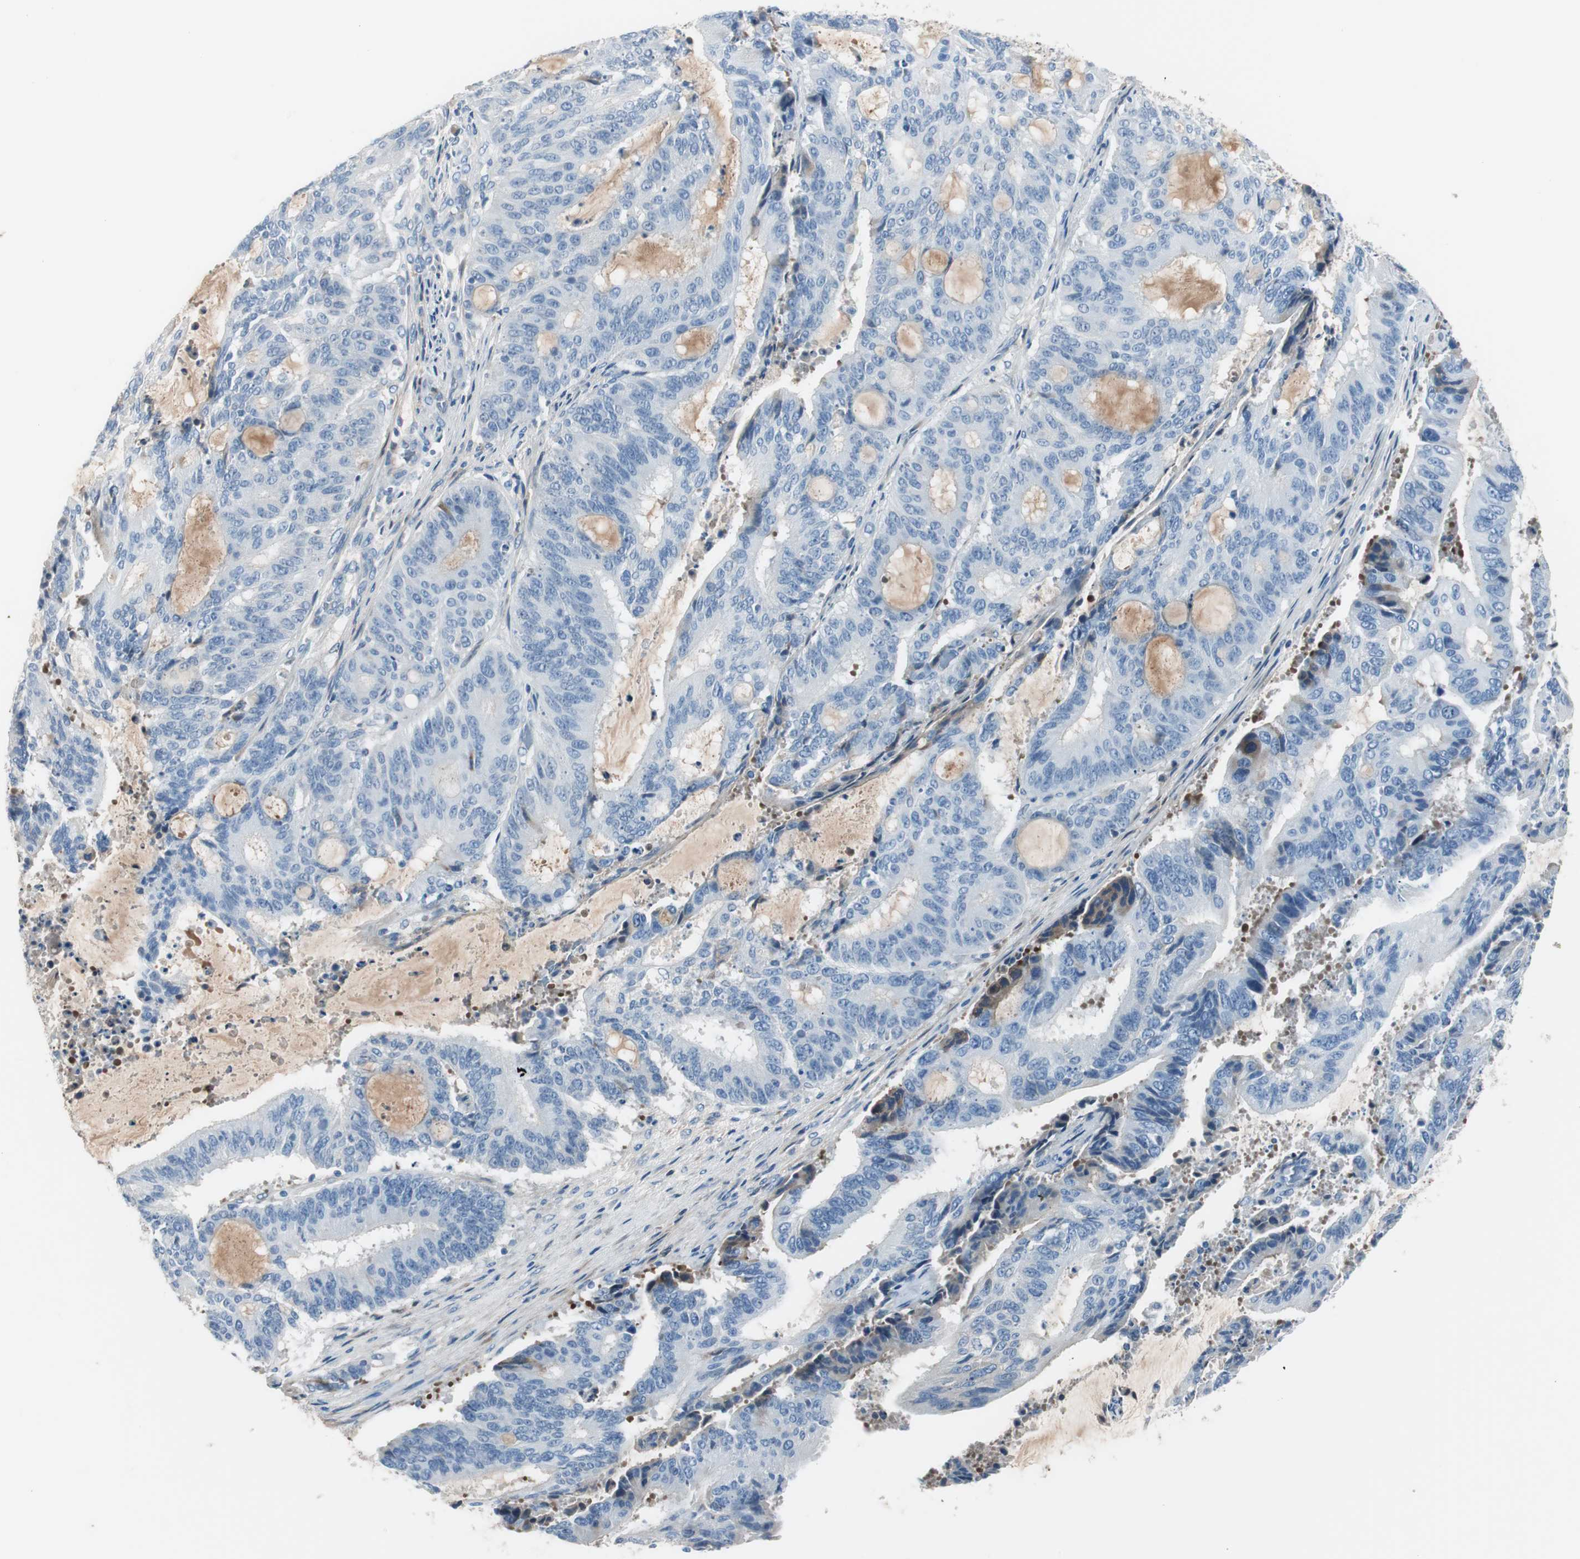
{"staining": {"intensity": "negative", "quantity": "none", "location": "none"}, "tissue": "liver cancer", "cell_type": "Tumor cells", "image_type": "cancer", "snomed": [{"axis": "morphology", "description": "Cholangiocarcinoma"}, {"axis": "topography", "description": "Liver"}], "caption": "Immunohistochemistry (IHC) micrograph of neoplastic tissue: liver cancer (cholangiocarcinoma) stained with DAB displays no significant protein expression in tumor cells. The staining is performed using DAB brown chromogen with nuclei counter-stained in using hematoxylin.", "gene": "SERPINF1", "patient": {"sex": "female", "age": 73}}